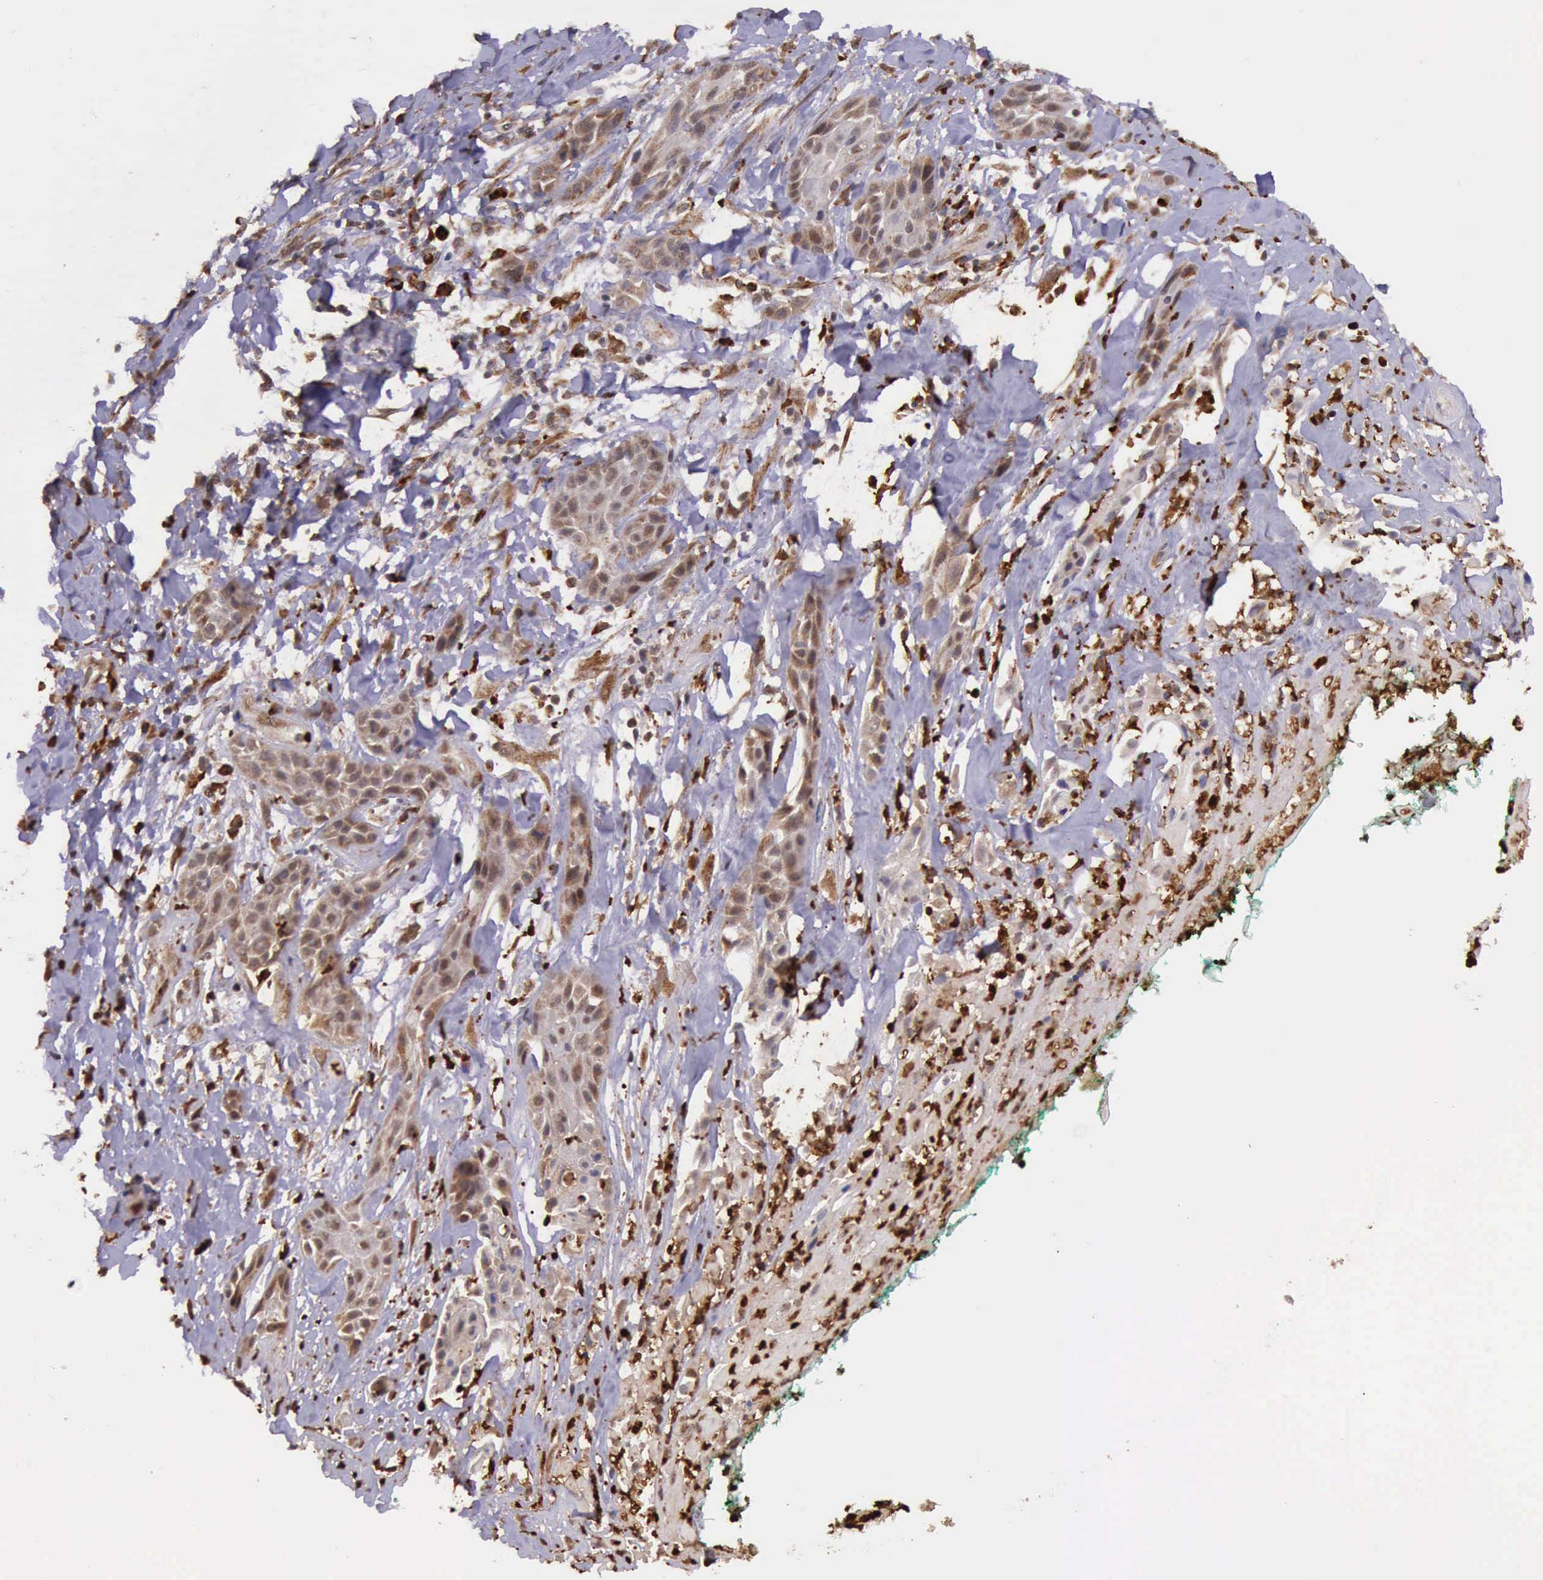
{"staining": {"intensity": "moderate", "quantity": ">75%", "location": "cytoplasmic/membranous"}, "tissue": "skin cancer", "cell_type": "Tumor cells", "image_type": "cancer", "snomed": [{"axis": "morphology", "description": "Squamous cell carcinoma, NOS"}, {"axis": "topography", "description": "Skin"}, {"axis": "topography", "description": "Anal"}], "caption": "IHC micrograph of squamous cell carcinoma (skin) stained for a protein (brown), which reveals medium levels of moderate cytoplasmic/membranous expression in about >75% of tumor cells.", "gene": "ARMCX3", "patient": {"sex": "male", "age": 64}}